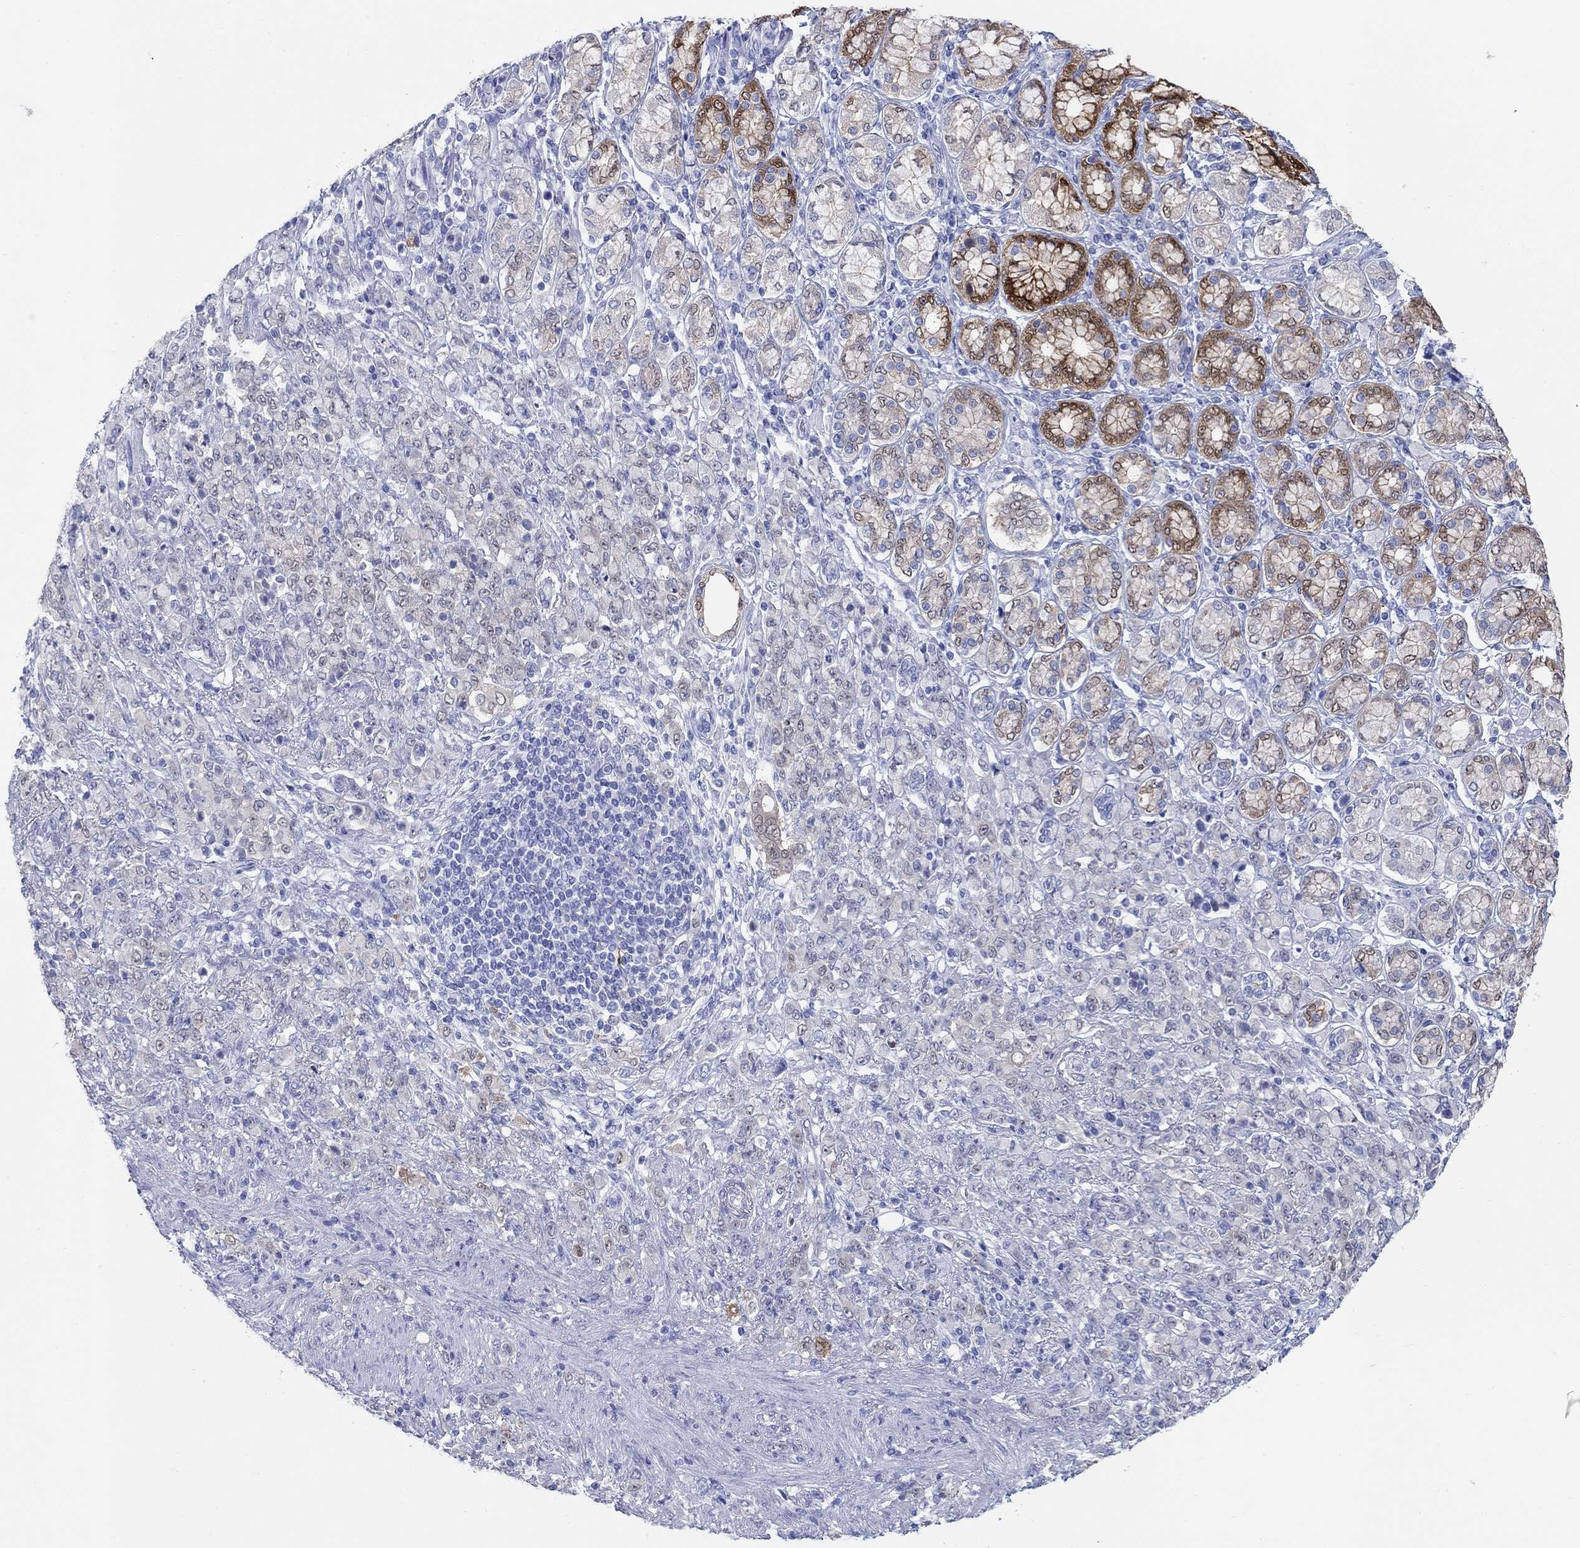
{"staining": {"intensity": "strong", "quantity": "<25%", "location": "cytoplasmic/membranous"}, "tissue": "stomach cancer", "cell_type": "Tumor cells", "image_type": "cancer", "snomed": [{"axis": "morphology", "description": "Normal tissue, NOS"}, {"axis": "morphology", "description": "Adenocarcinoma, NOS"}, {"axis": "topography", "description": "Stomach"}], "caption": "Immunohistochemistry staining of stomach cancer, which displays medium levels of strong cytoplasmic/membranous positivity in about <25% of tumor cells indicating strong cytoplasmic/membranous protein positivity. The staining was performed using DAB (3,3'-diaminobenzidine) (brown) for protein detection and nuclei were counterstained in hematoxylin (blue).", "gene": "AKR1C2", "patient": {"sex": "female", "age": 79}}